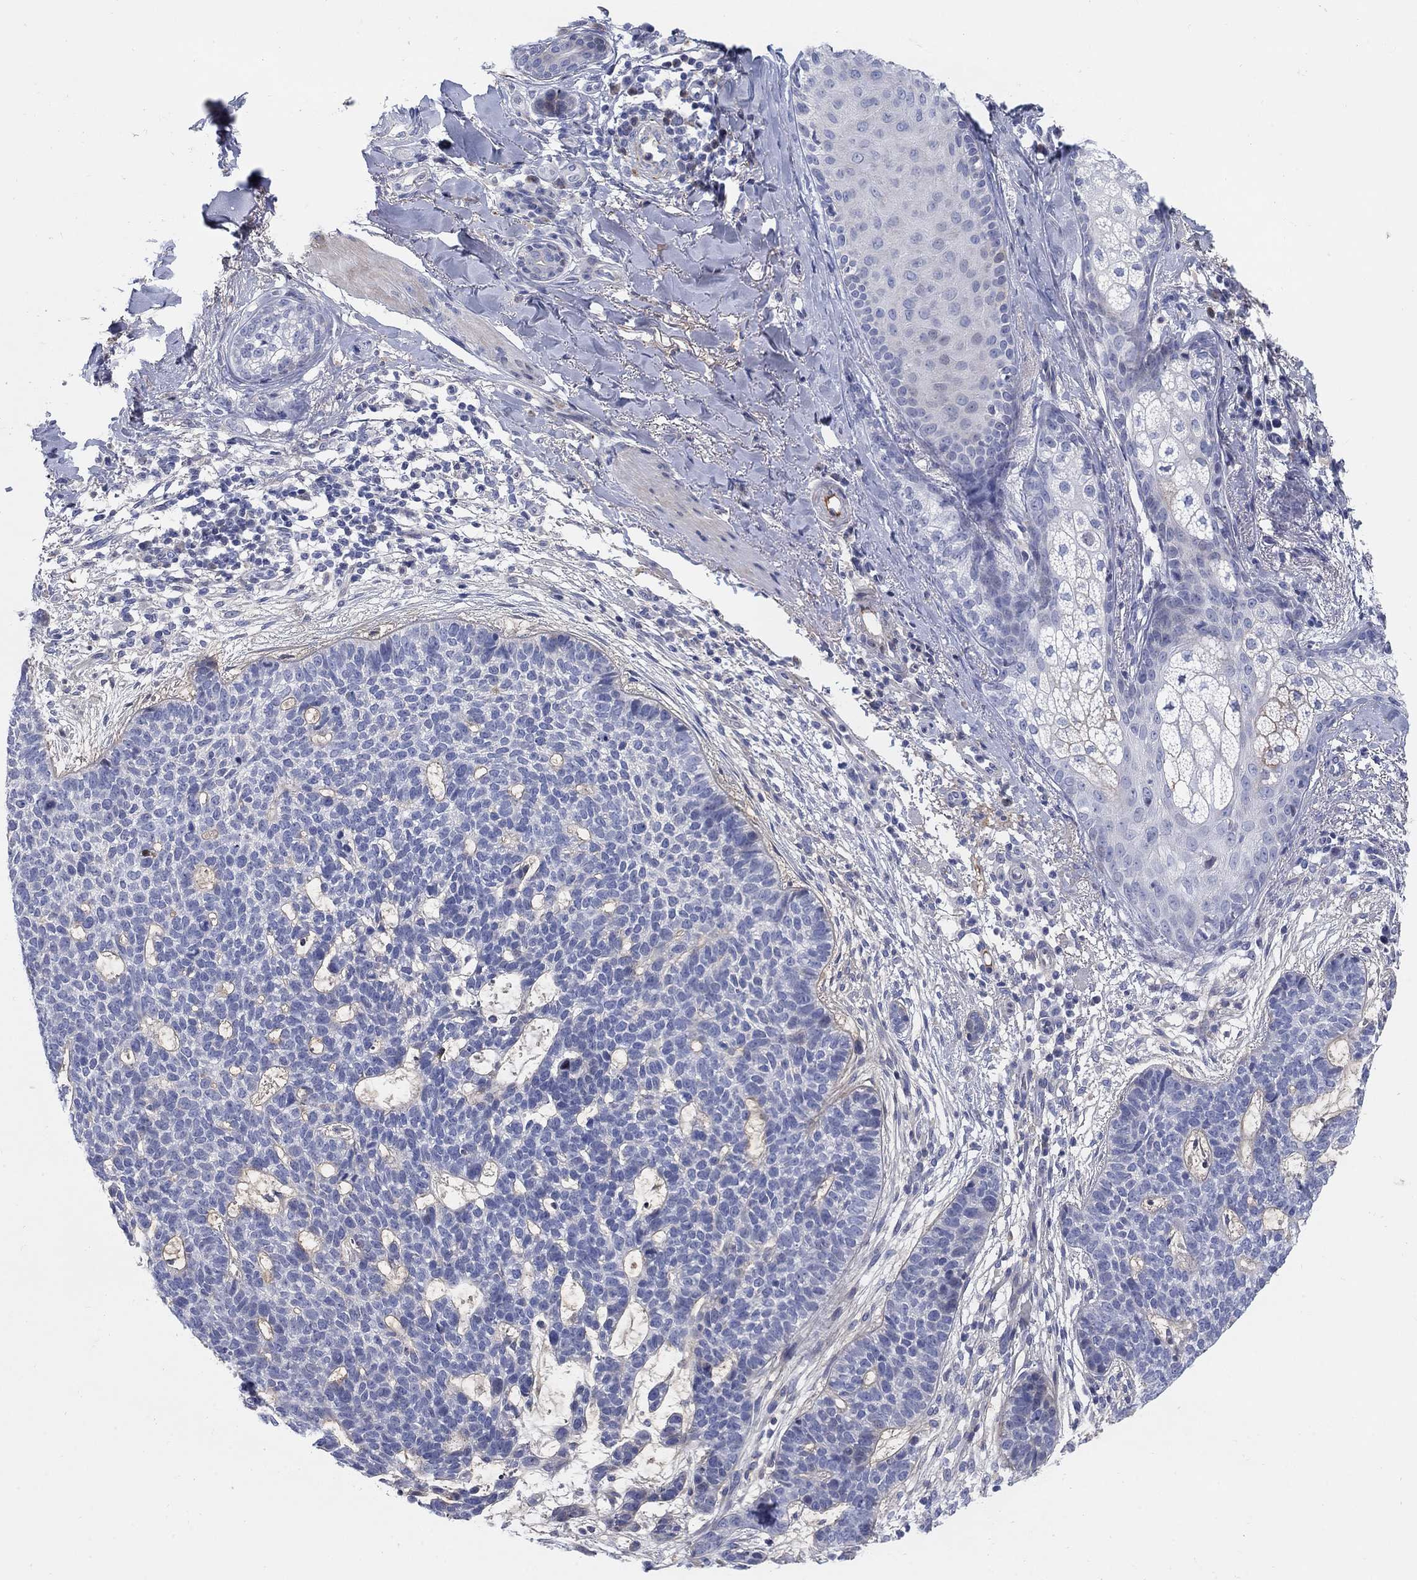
{"staining": {"intensity": "negative", "quantity": "none", "location": "none"}, "tissue": "skin cancer", "cell_type": "Tumor cells", "image_type": "cancer", "snomed": [{"axis": "morphology", "description": "Squamous cell carcinoma, NOS"}, {"axis": "topography", "description": "Skin"}], "caption": "The image demonstrates no significant expression in tumor cells of skin cancer.", "gene": "HEATR4", "patient": {"sex": "male", "age": 88}}